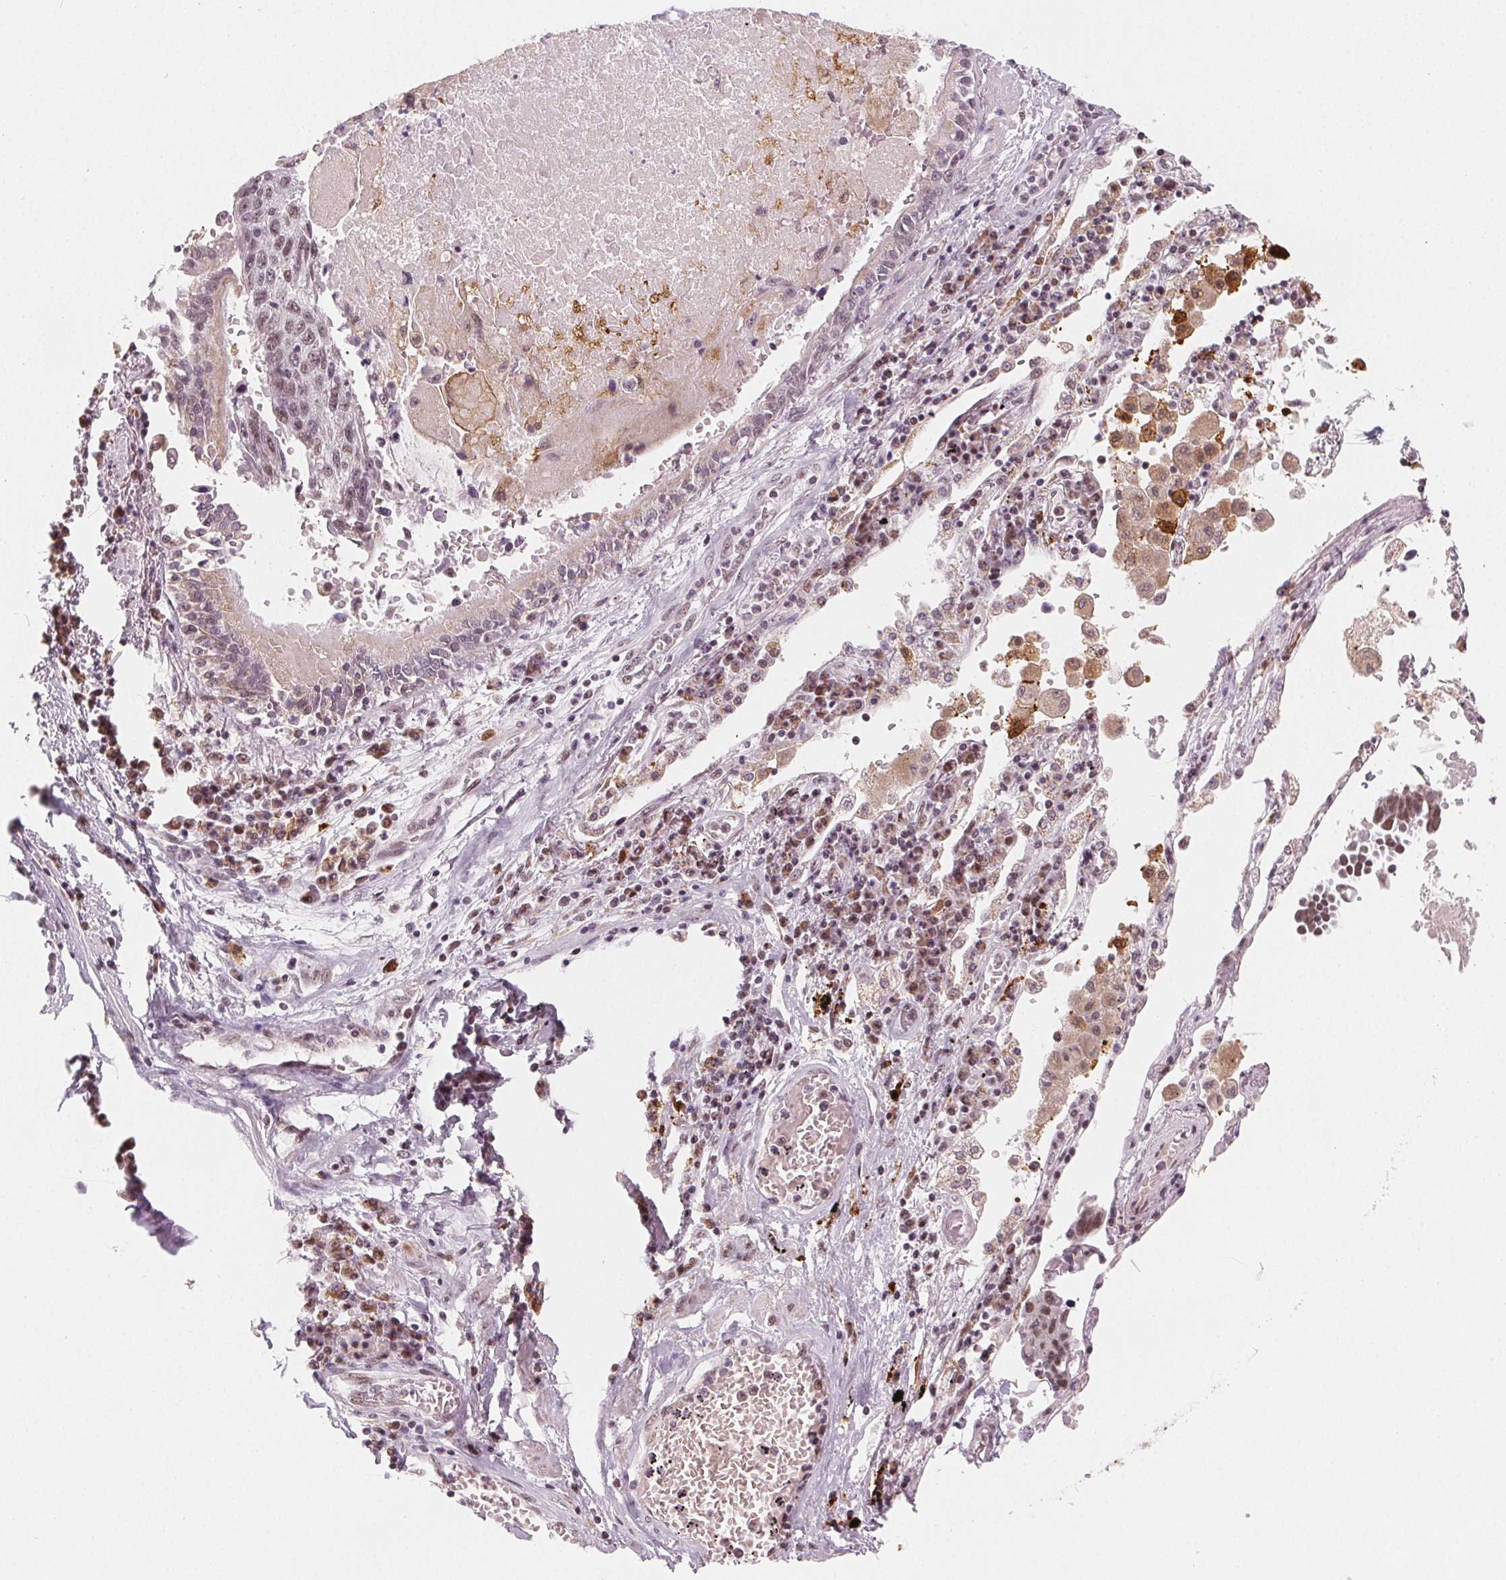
{"staining": {"intensity": "moderate", "quantity": "25%-75%", "location": "nuclear"}, "tissue": "lung cancer", "cell_type": "Tumor cells", "image_type": "cancer", "snomed": [{"axis": "morphology", "description": "Squamous cell carcinoma, NOS"}, {"axis": "topography", "description": "Lung"}], "caption": "Immunohistochemistry histopathology image of human lung cancer (squamous cell carcinoma) stained for a protein (brown), which displays medium levels of moderate nuclear staining in approximately 25%-75% of tumor cells.", "gene": "DPM2", "patient": {"sex": "male", "age": 73}}